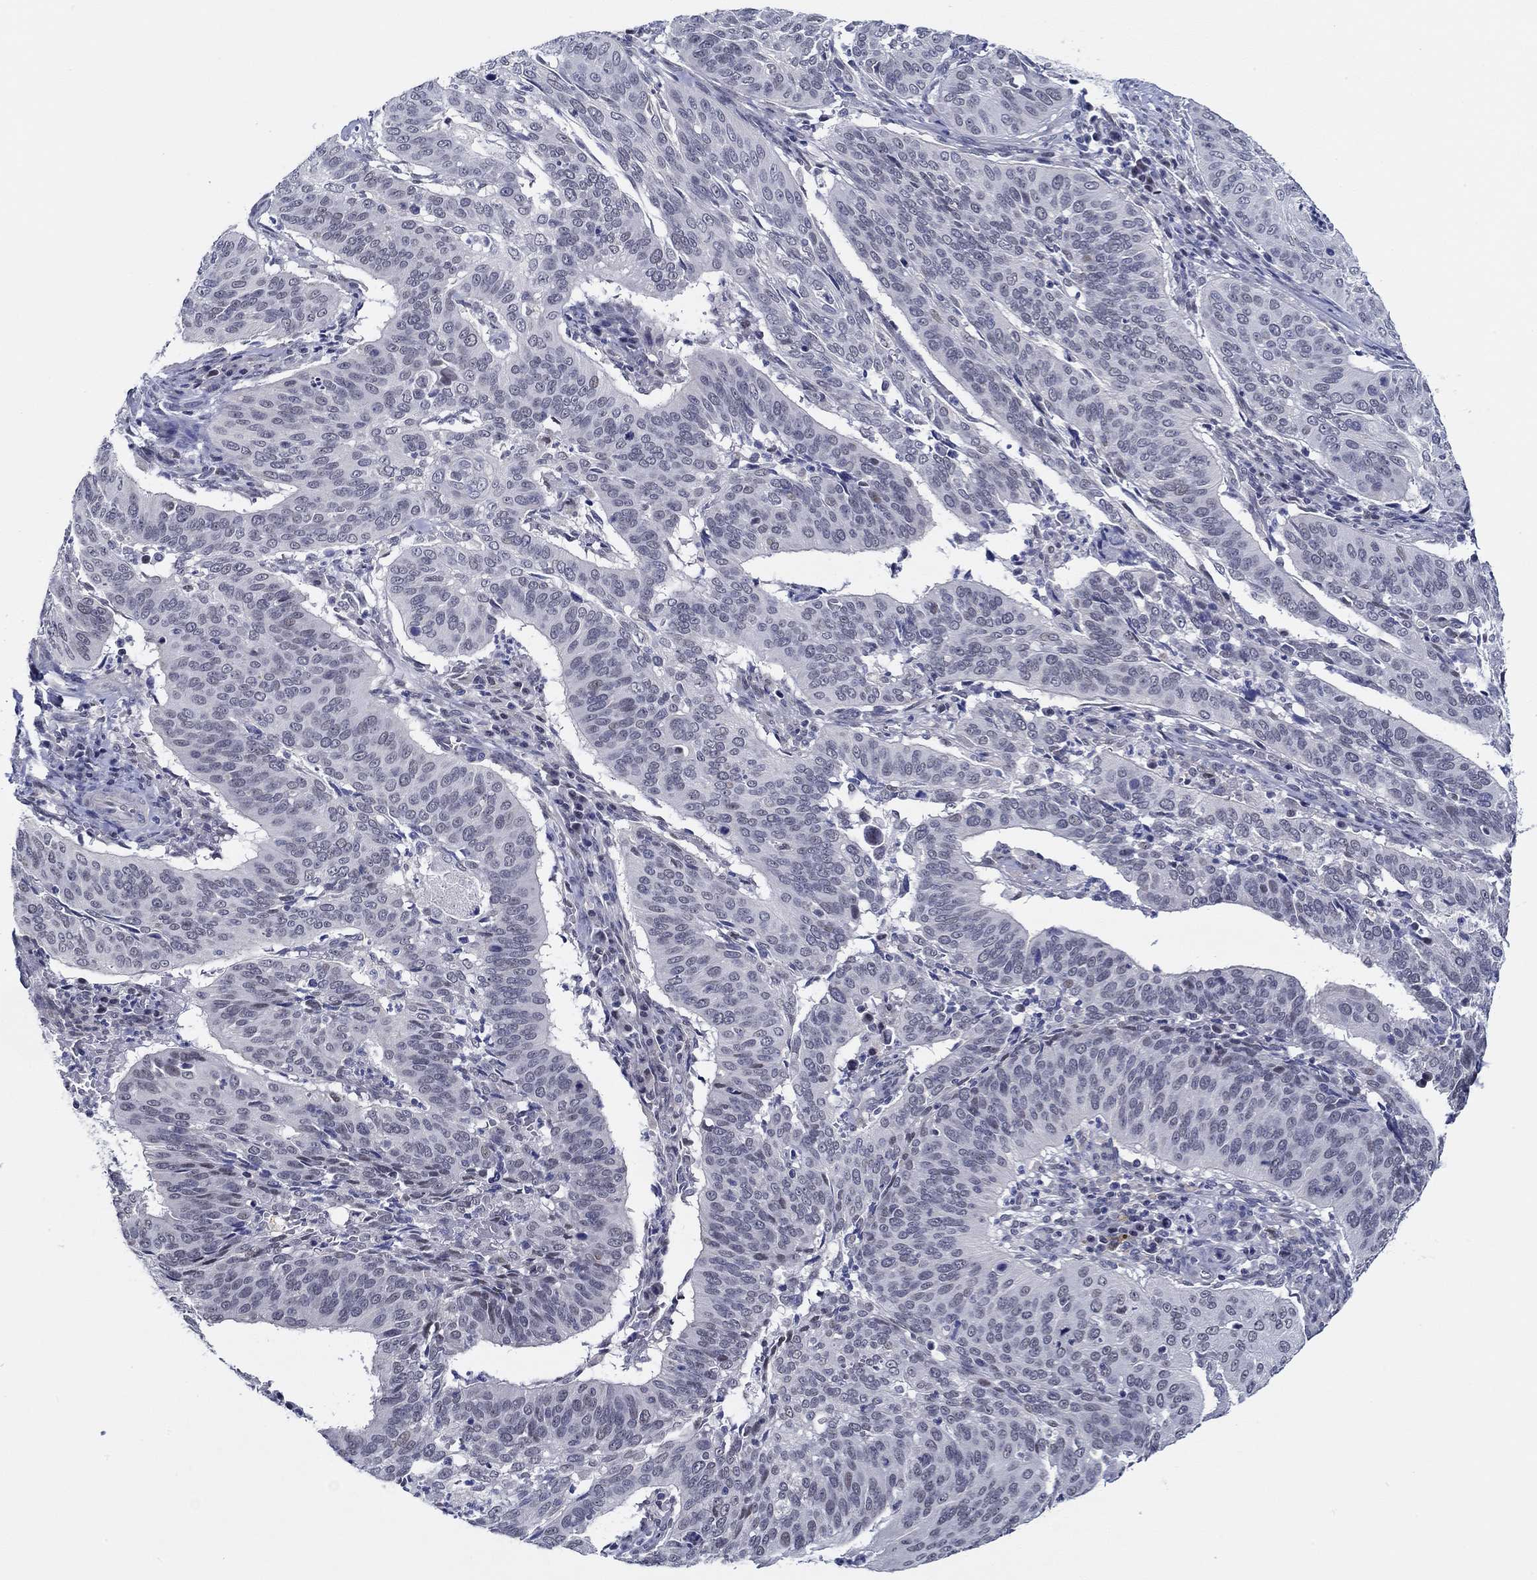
{"staining": {"intensity": "negative", "quantity": "none", "location": "none"}, "tissue": "cervical cancer", "cell_type": "Tumor cells", "image_type": "cancer", "snomed": [{"axis": "morphology", "description": "Normal tissue, NOS"}, {"axis": "morphology", "description": "Squamous cell carcinoma, NOS"}, {"axis": "topography", "description": "Cervix"}], "caption": "Immunohistochemistry (IHC) of human cervical squamous cell carcinoma exhibits no positivity in tumor cells.", "gene": "SLC34A1", "patient": {"sex": "female", "age": 39}}